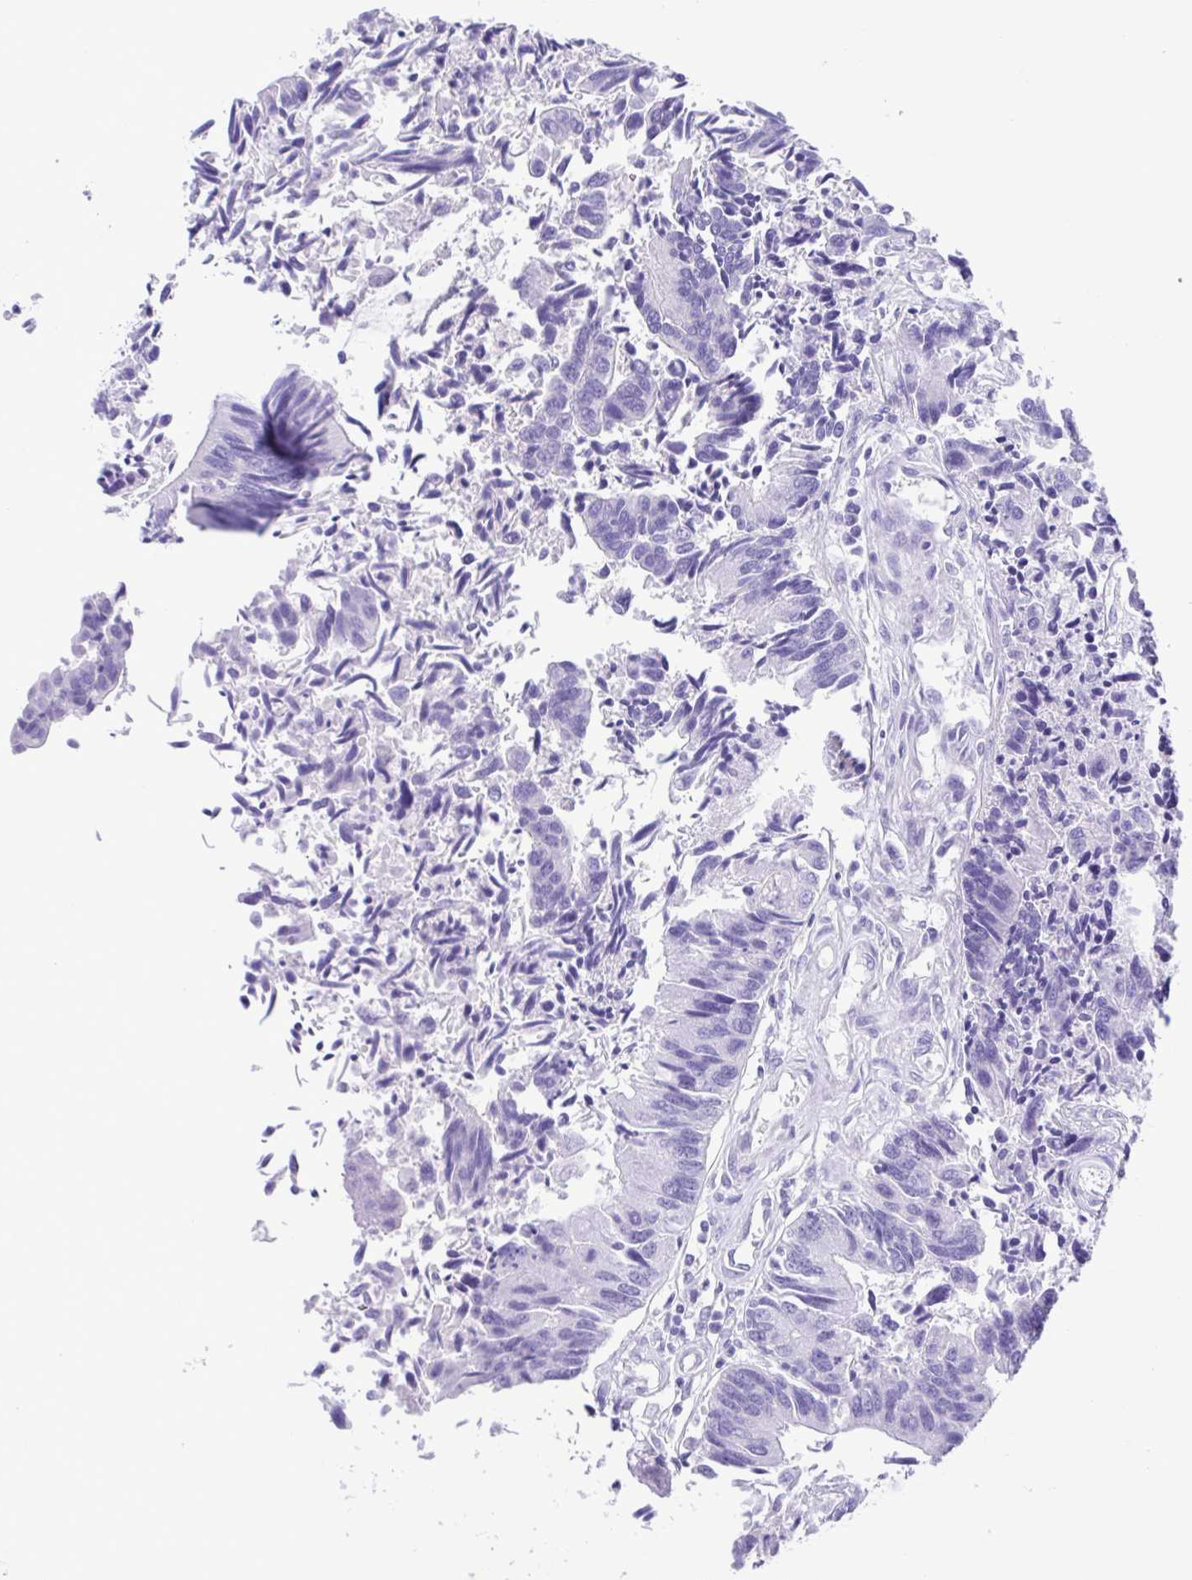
{"staining": {"intensity": "negative", "quantity": "none", "location": "none"}, "tissue": "colorectal cancer", "cell_type": "Tumor cells", "image_type": "cancer", "snomed": [{"axis": "morphology", "description": "Adenocarcinoma, NOS"}, {"axis": "topography", "description": "Colon"}], "caption": "Tumor cells are negative for protein expression in human colorectal cancer.", "gene": "OVGP1", "patient": {"sex": "female", "age": 67}}